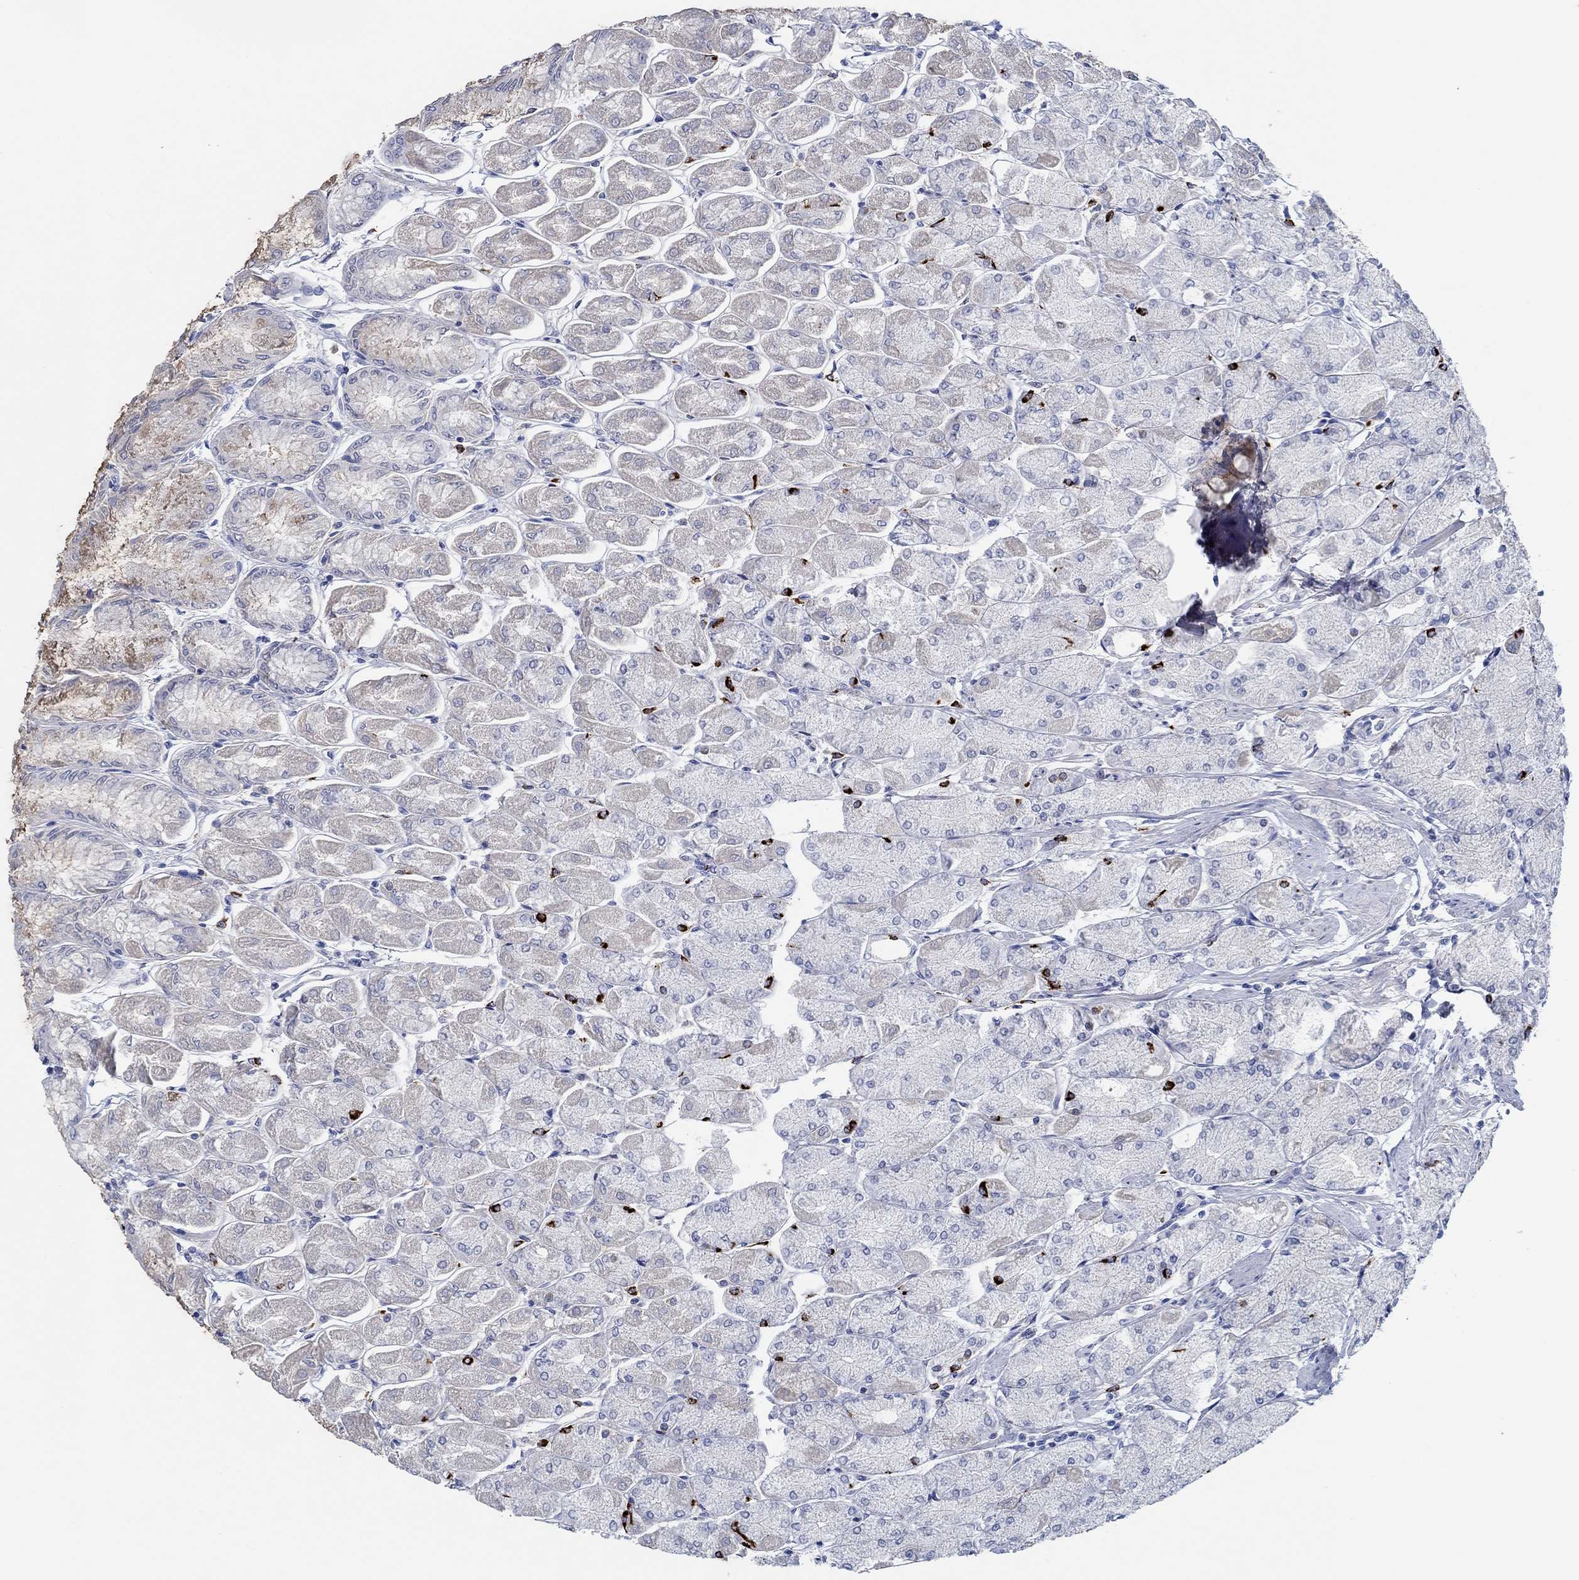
{"staining": {"intensity": "negative", "quantity": "none", "location": "none"}, "tissue": "stomach", "cell_type": "Glandular cells", "image_type": "normal", "snomed": [{"axis": "morphology", "description": "Normal tissue, NOS"}, {"axis": "topography", "description": "Stomach, upper"}], "caption": "Glandular cells show no significant staining in benign stomach. (Brightfield microscopy of DAB immunohistochemistry at high magnification).", "gene": "CPM", "patient": {"sex": "male", "age": 60}}